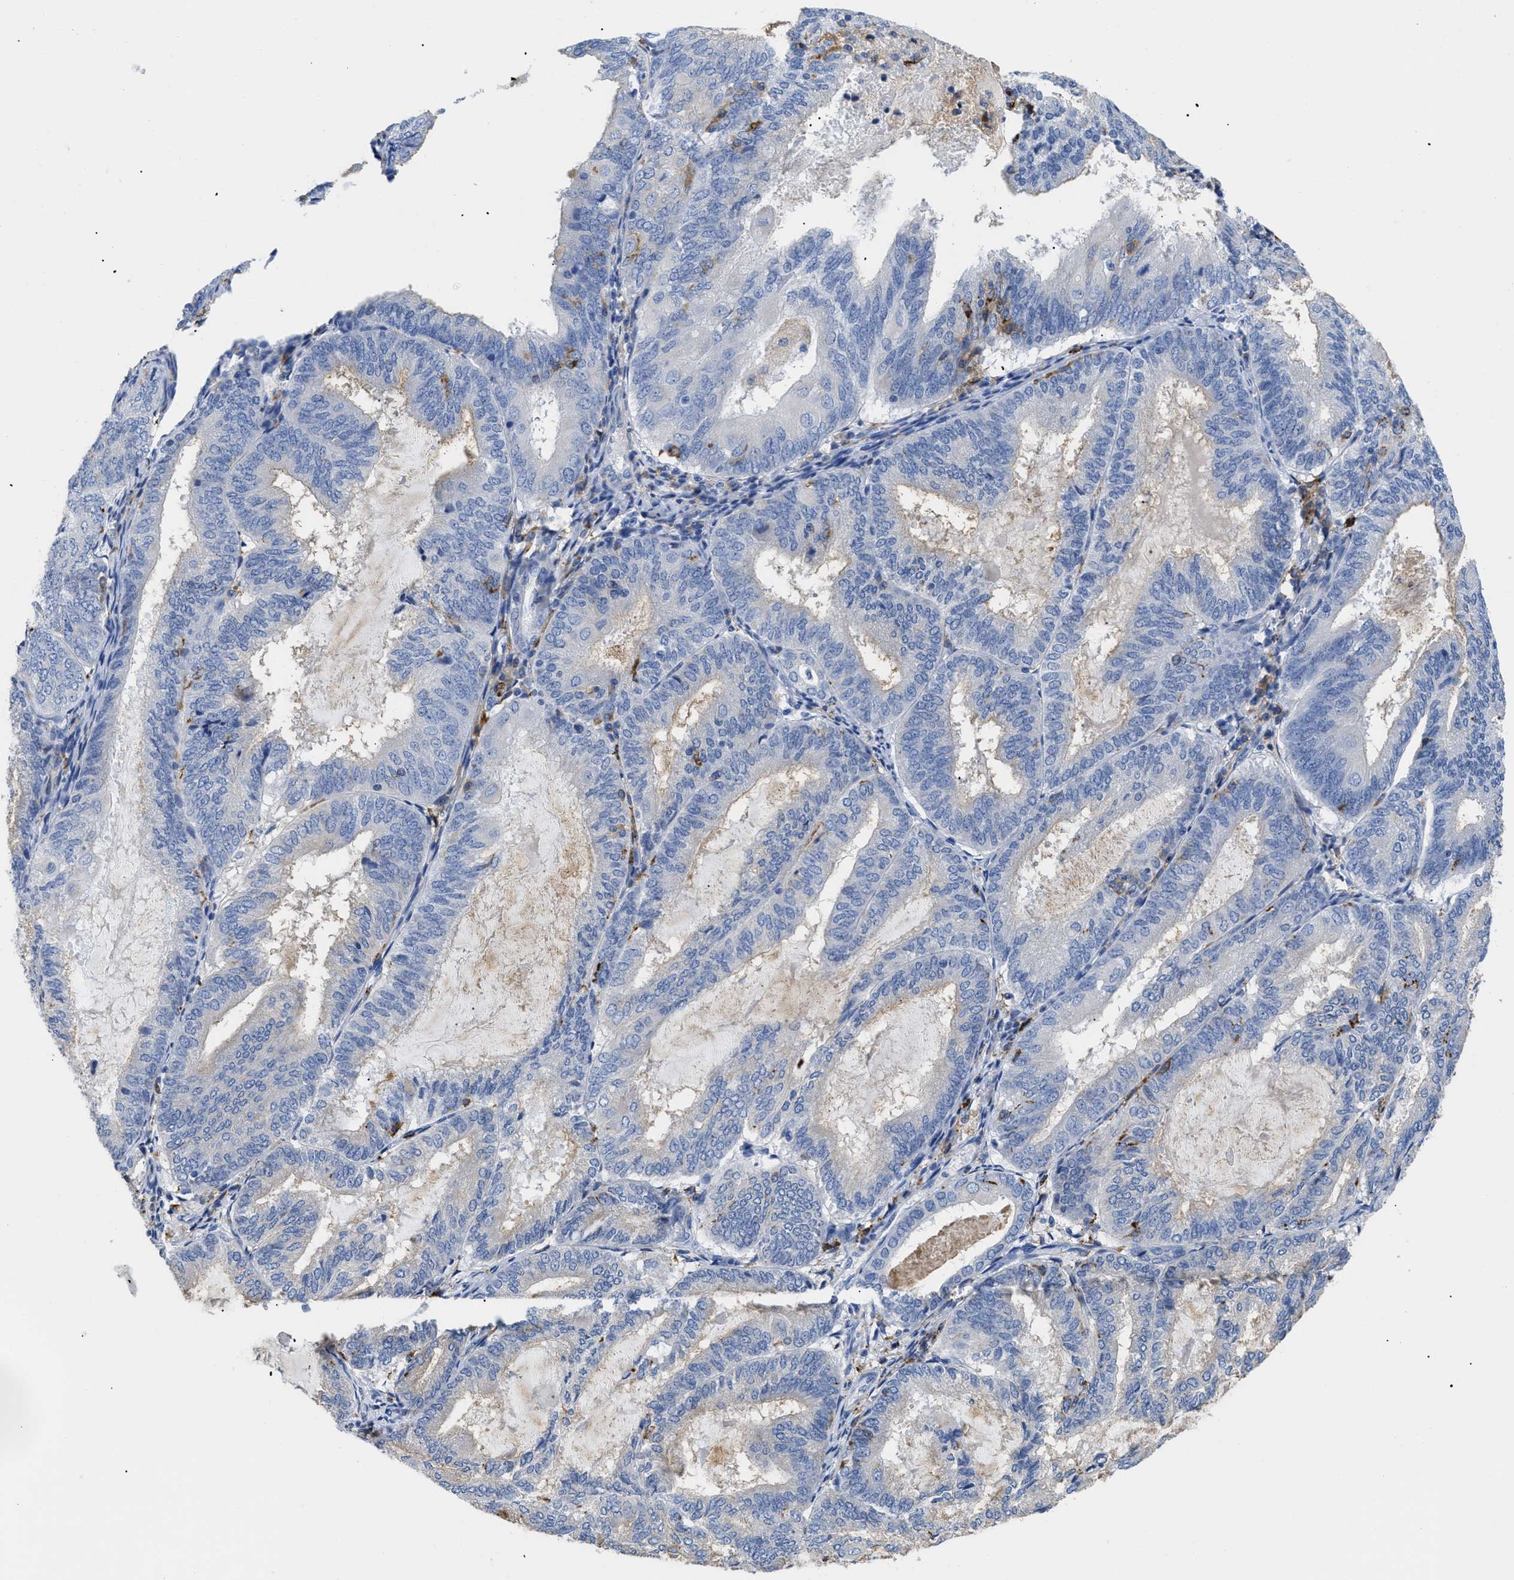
{"staining": {"intensity": "negative", "quantity": "none", "location": "none"}, "tissue": "endometrial cancer", "cell_type": "Tumor cells", "image_type": "cancer", "snomed": [{"axis": "morphology", "description": "Adenocarcinoma, NOS"}, {"axis": "topography", "description": "Endometrium"}], "caption": "This micrograph is of endometrial cancer stained with immunohistochemistry (IHC) to label a protein in brown with the nuclei are counter-stained blue. There is no staining in tumor cells. (DAB IHC visualized using brightfield microscopy, high magnification).", "gene": "HLA-DPA1", "patient": {"sex": "female", "age": 81}}